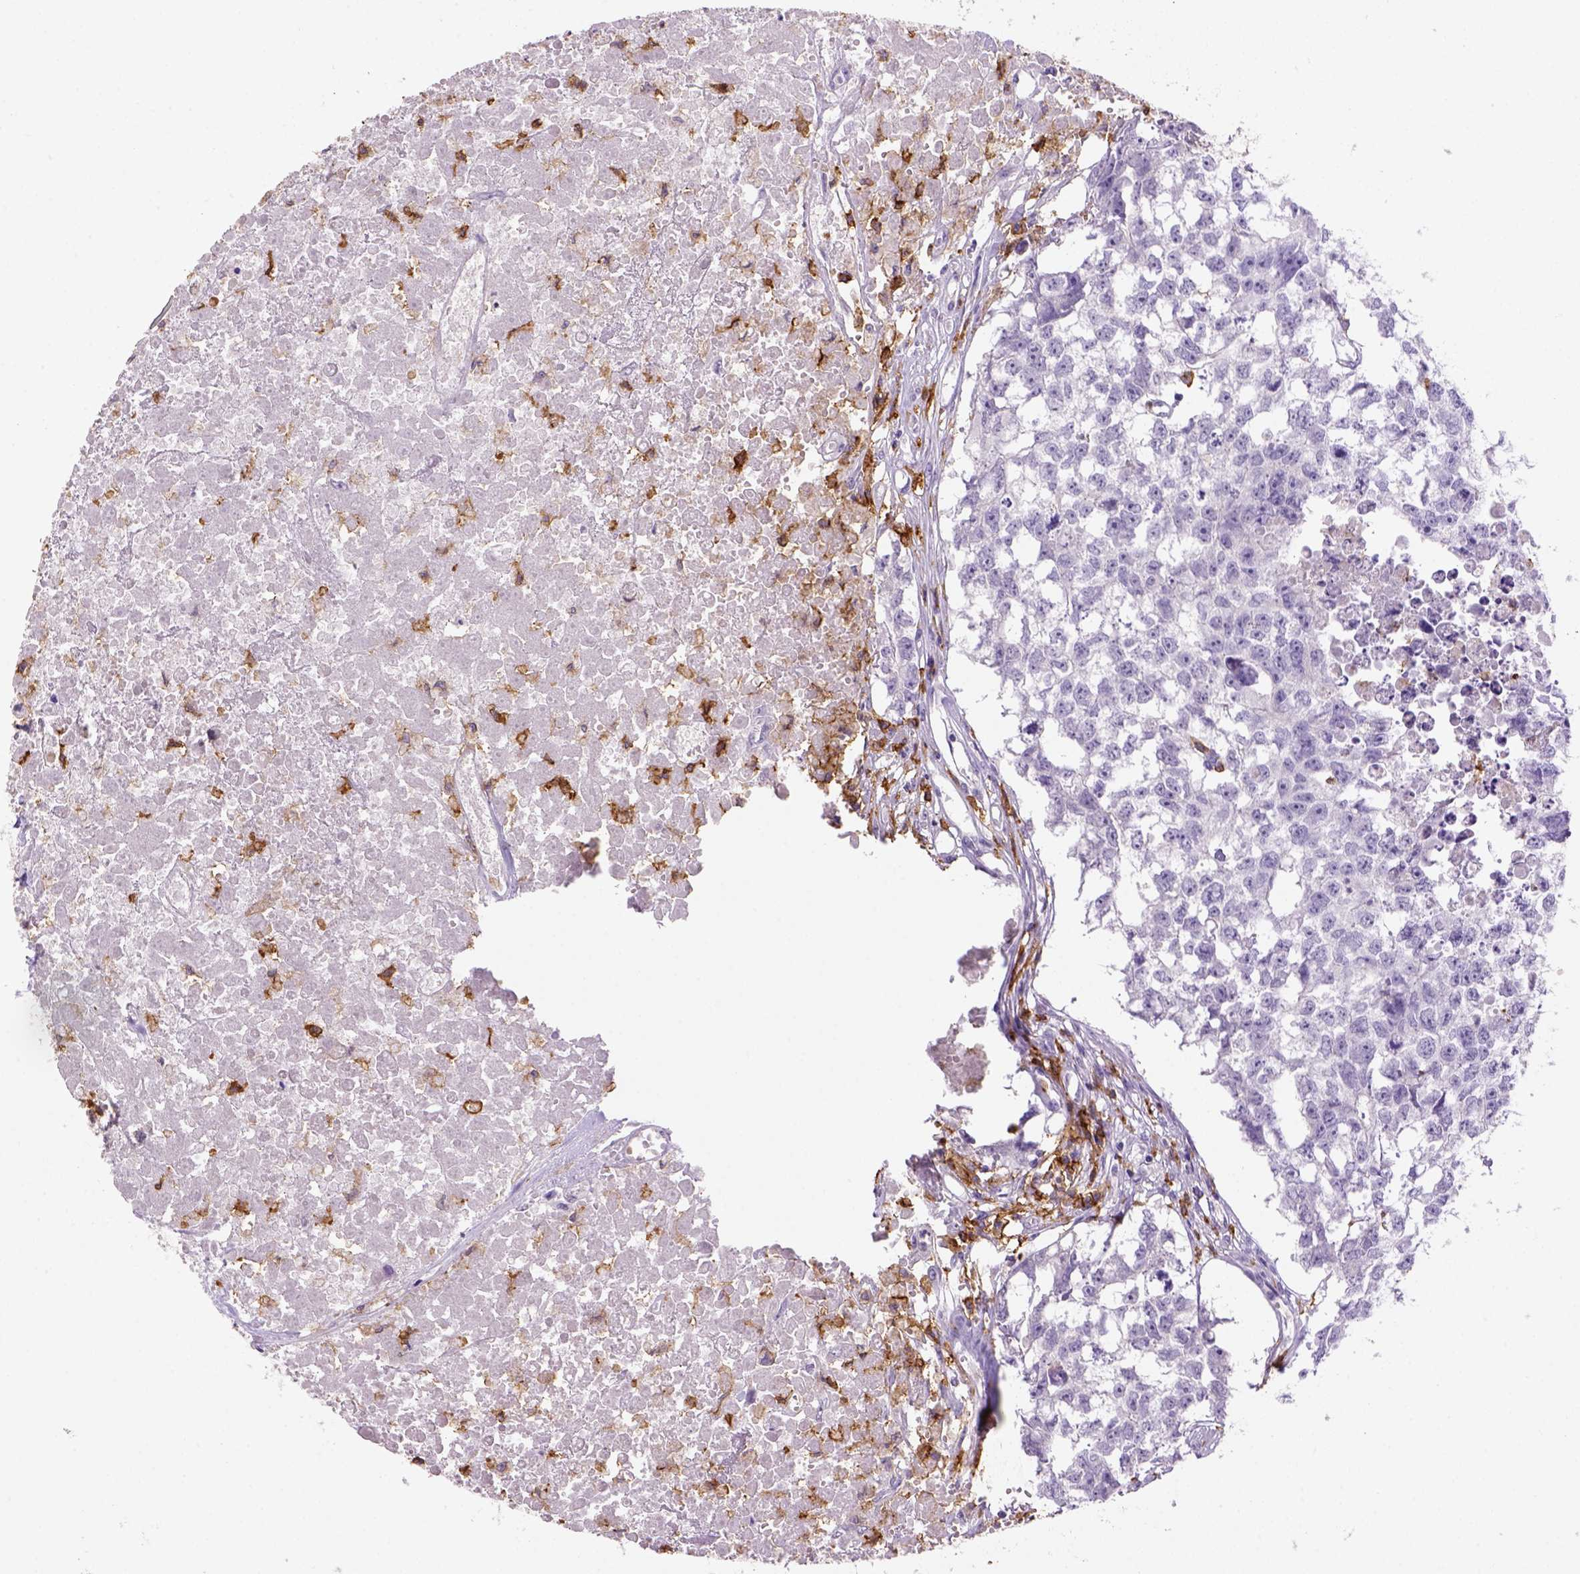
{"staining": {"intensity": "negative", "quantity": "none", "location": "none"}, "tissue": "testis cancer", "cell_type": "Tumor cells", "image_type": "cancer", "snomed": [{"axis": "morphology", "description": "Carcinoma, Embryonal, NOS"}, {"axis": "morphology", "description": "Teratoma, malignant, NOS"}, {"axis": "topography", "description": "Testis"}], "caption": "Immunohistochemistry (IHC) histopathology image of testis cancer (malignant teratoma) stained for a protein (brown), which displays no staining in tumor cells.", "gene": "CD14", "patient": {"sex": "male", "age": 44}}